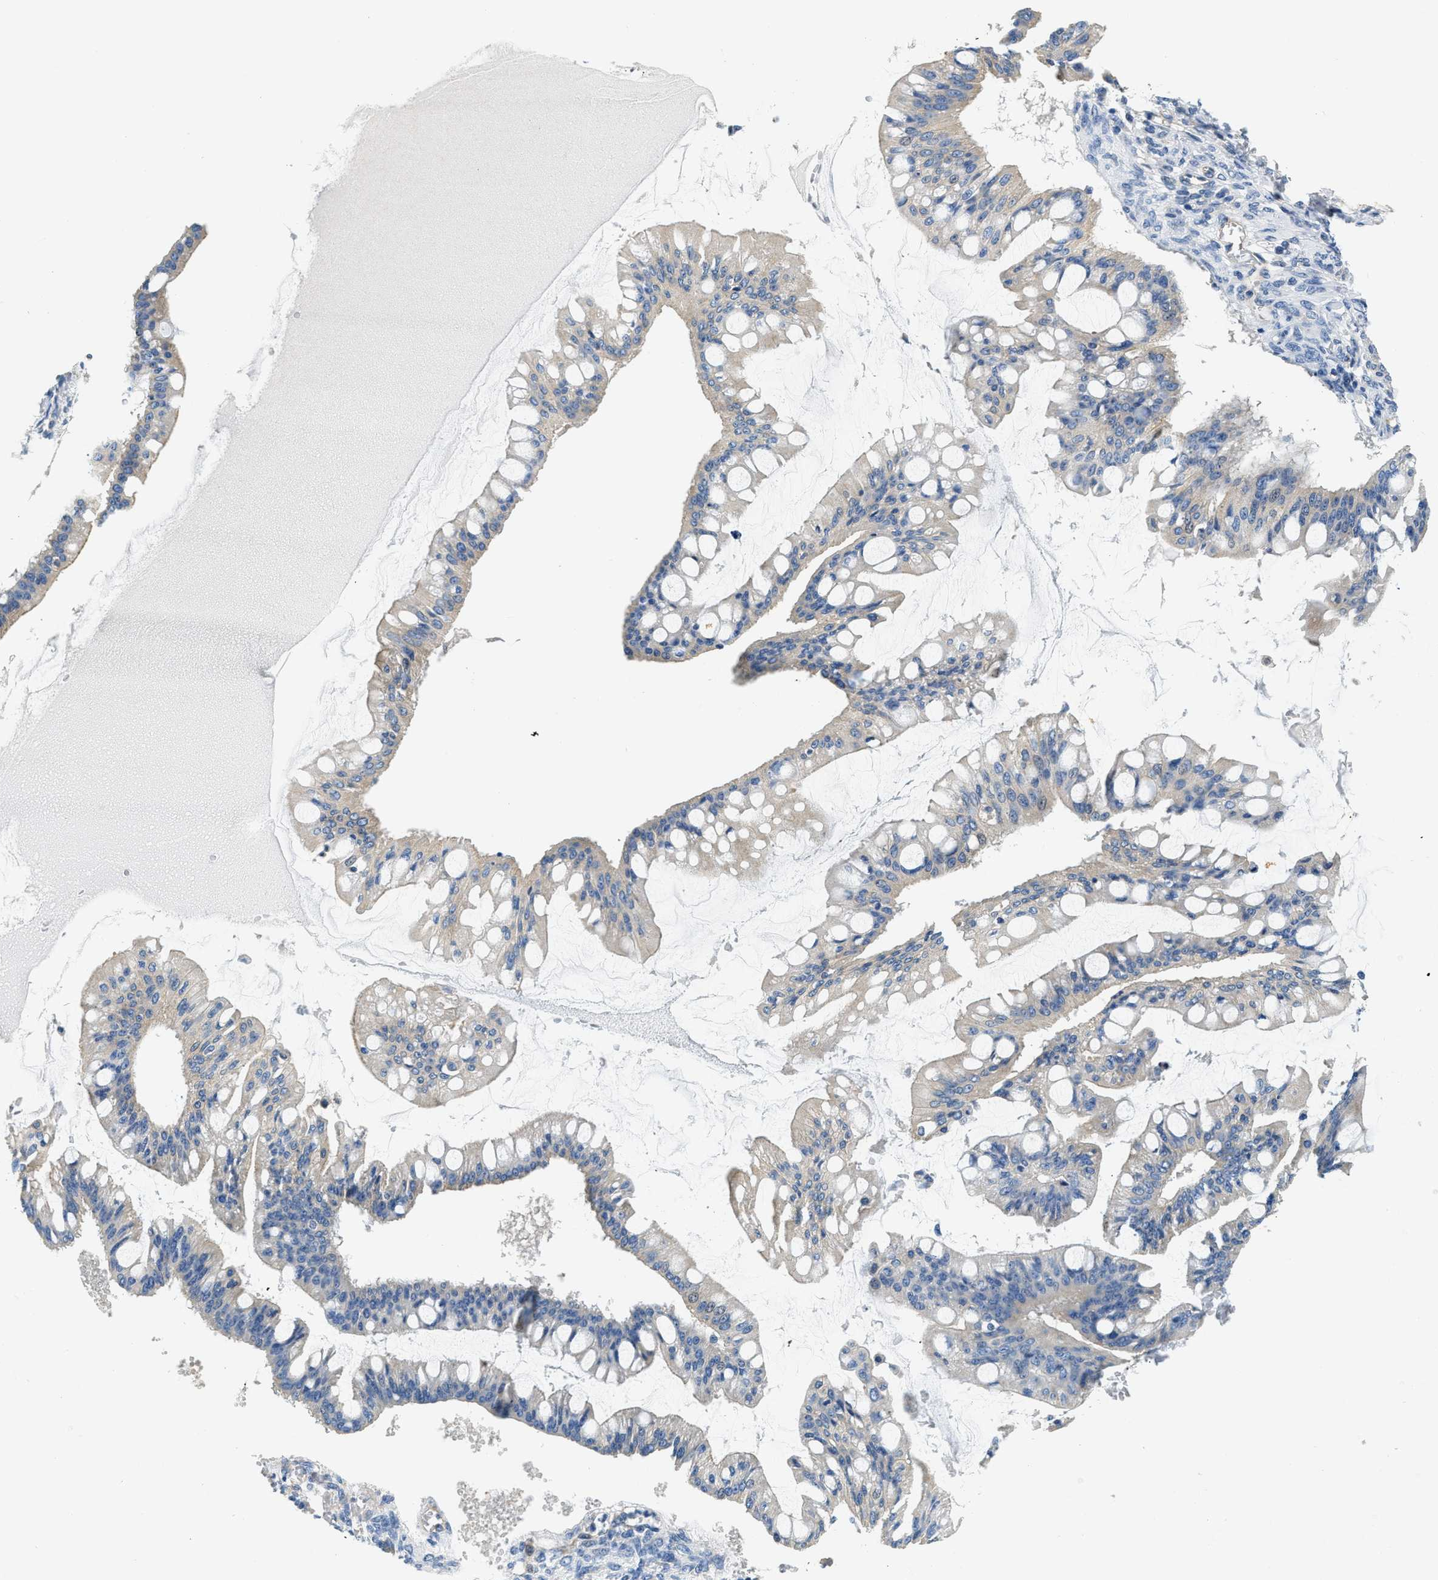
{"staining": {"intensity": "negative", "quantity": "none", "location": "none"}, "tissue": "ovarian cancer", "cell_type": "Tumor cells", "image_type": "cancer", "snomed": [{"axis": "morphology", "description": "Cystadenocarcinoma, mucinous, NOS"}, {"axis": "topography", "description": "Ovary"}], "caption": "This is an immunohistochemistry (IHC) photomicrograph of human ovarian mucinous cystadenocarcinoma. There is no staining in tumor cells.", "gene": "CSDE1", "patient": {"sex": "female", "age": 73}}